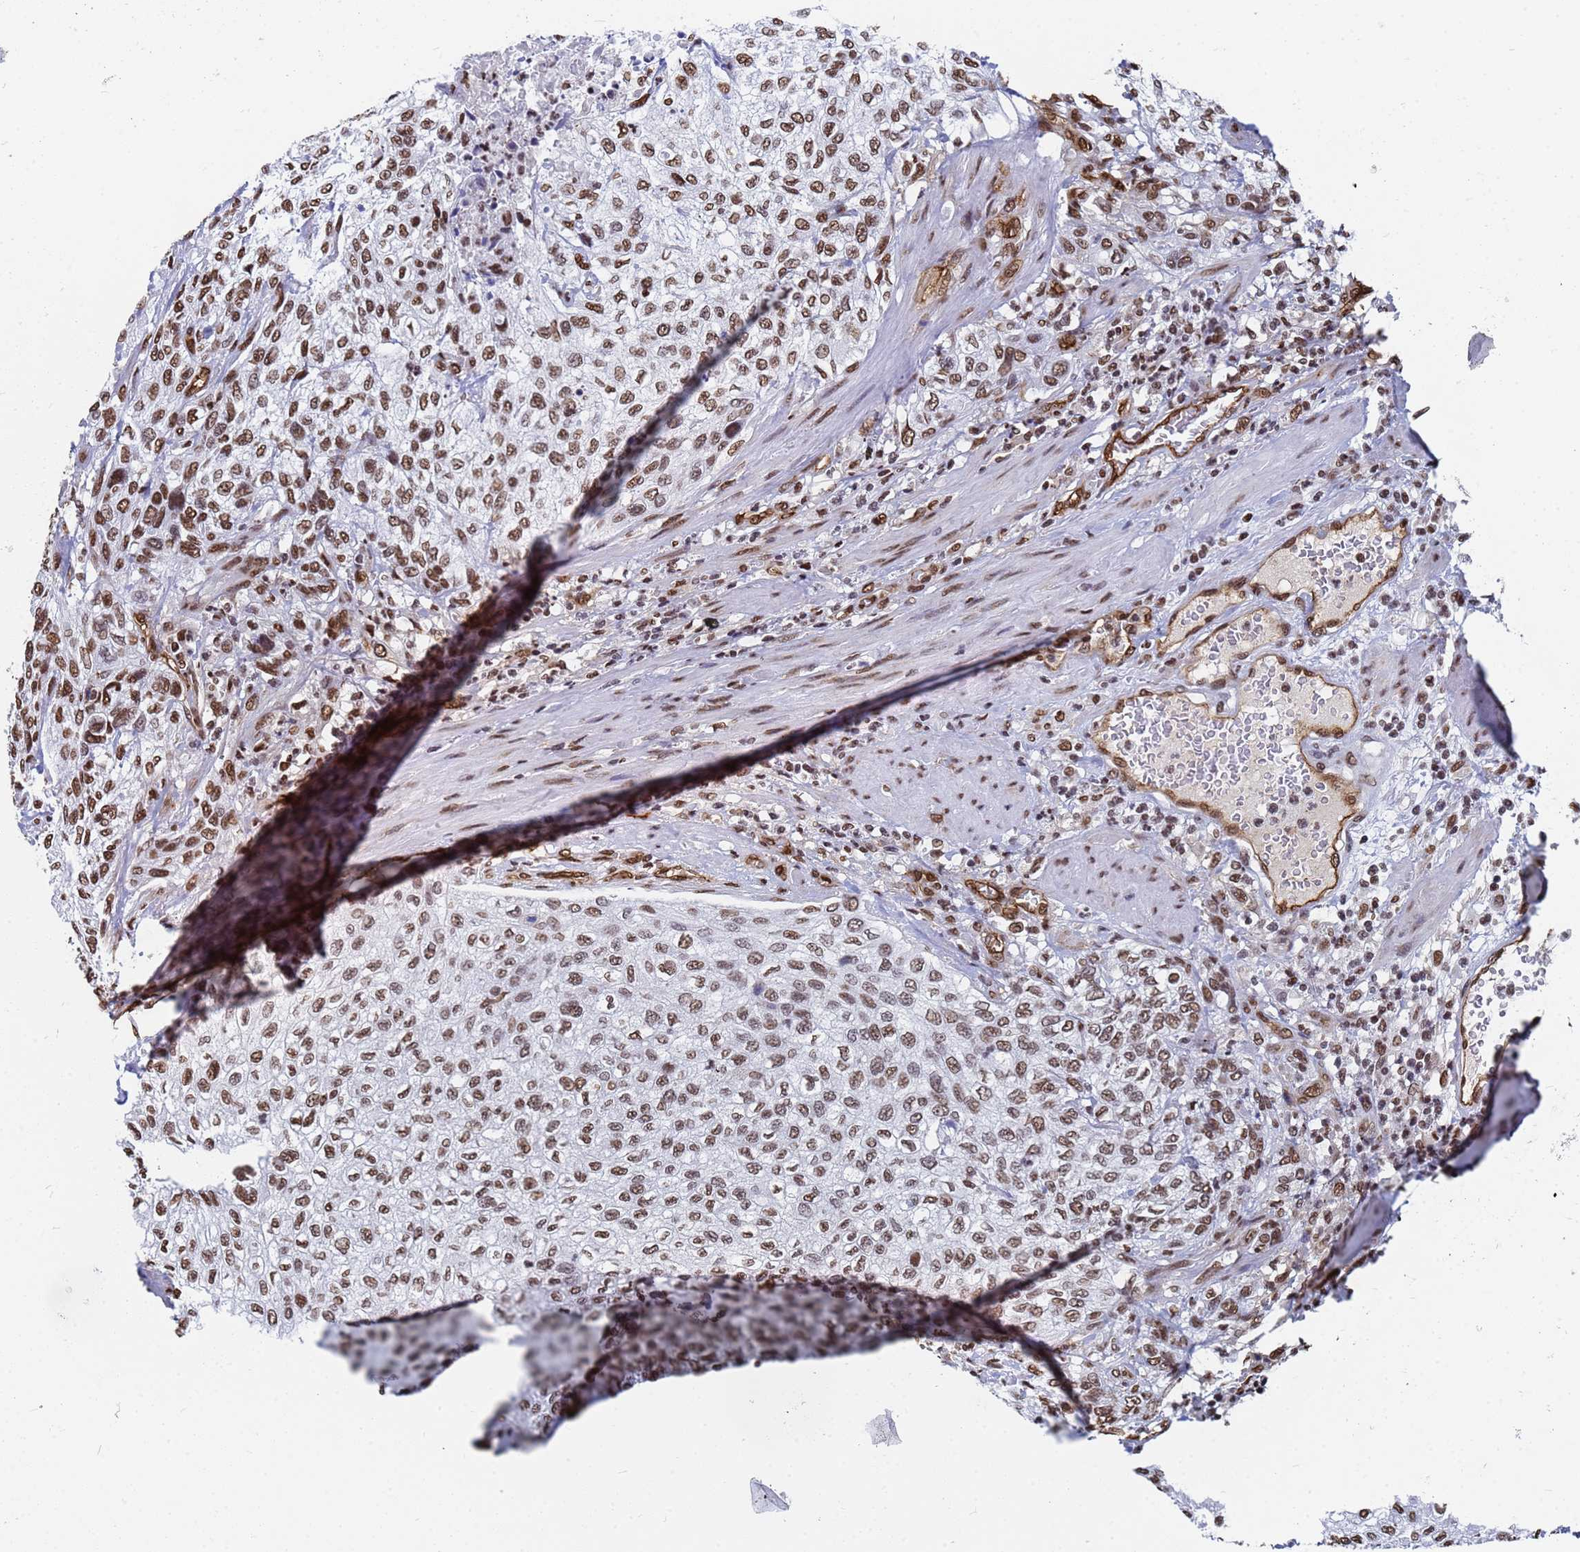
{"staining": {"intensity": "moderate", "quantity": ">75%", "location": "nuclear"}, "tissue": "urothelial cancer", "cell_type": "Tumor cells", "image_type": "cancer", "snomed": [{"axis": "morphology", "description": "Urothelial carcinoma, High grade"}, {"axis": "topography", "description": "Urinary bladder"}], "caption": "Tumor cells exhibit medium levels of moderate nuclear expression in about >75% of cells in urothelial carcinoma (high-grade).", "gene": "RAVER2", "patient": {"sex": "male", "age": 35}}